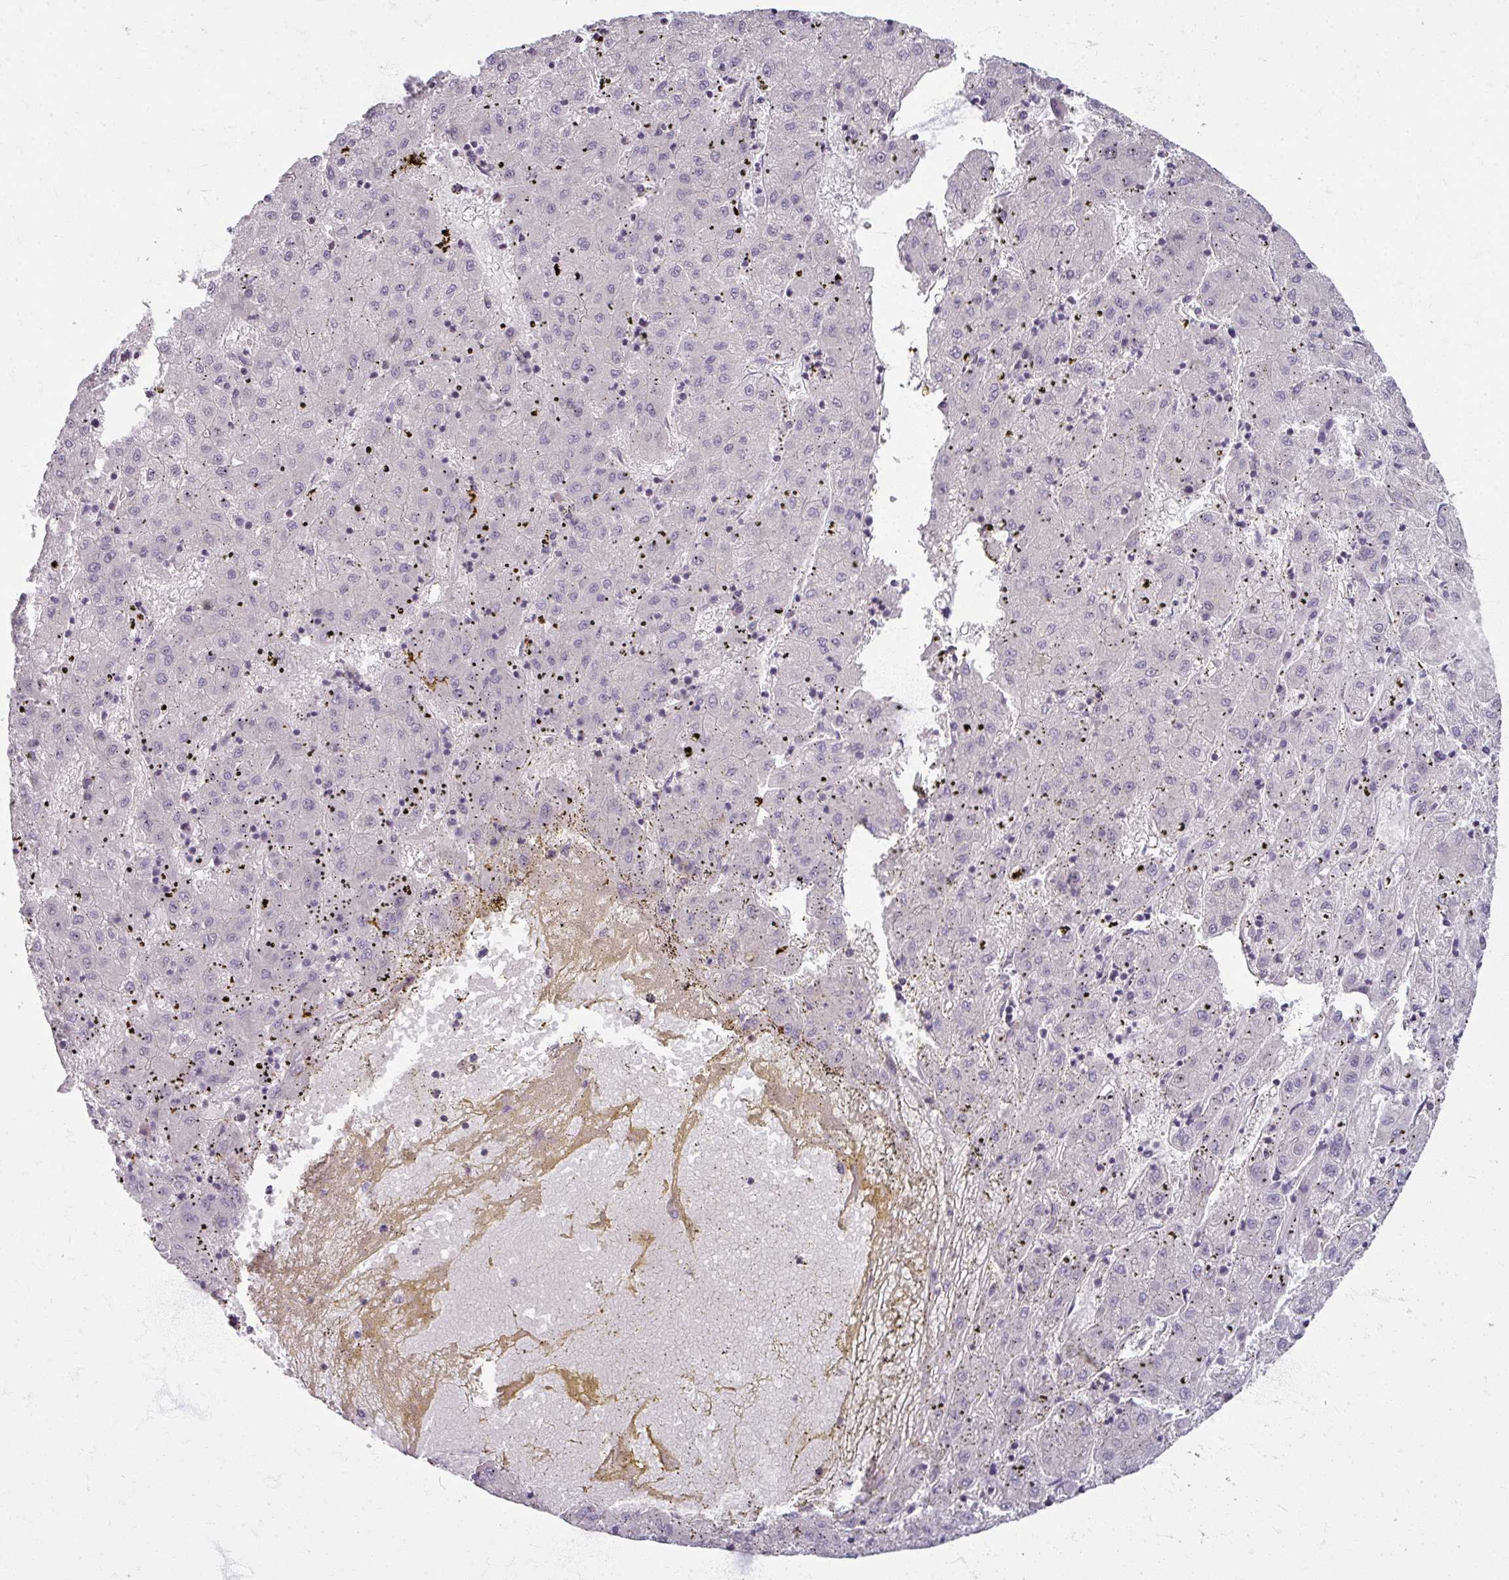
{"staining": {"intensity": "negative", "quantity": "none", "location": "none"}, "tissue": "liver cancer", "cell_type": "Tumor cells", "image_type": "cancer", "snomed": [{"axis": "morphology", "description": "Carcinoma, Hepatocellular, NOS"}, {"axis": "topography", "description": "Liver"}], "caption": "A high-resolution photomicrograph shows immunohistochemistry (IHC) staining of hepatocellular carcinoma (liver), which displays no significant staining in tumor cells.", "gene": "TTLL7", "patient": {"sex": "male", "age": 72}}